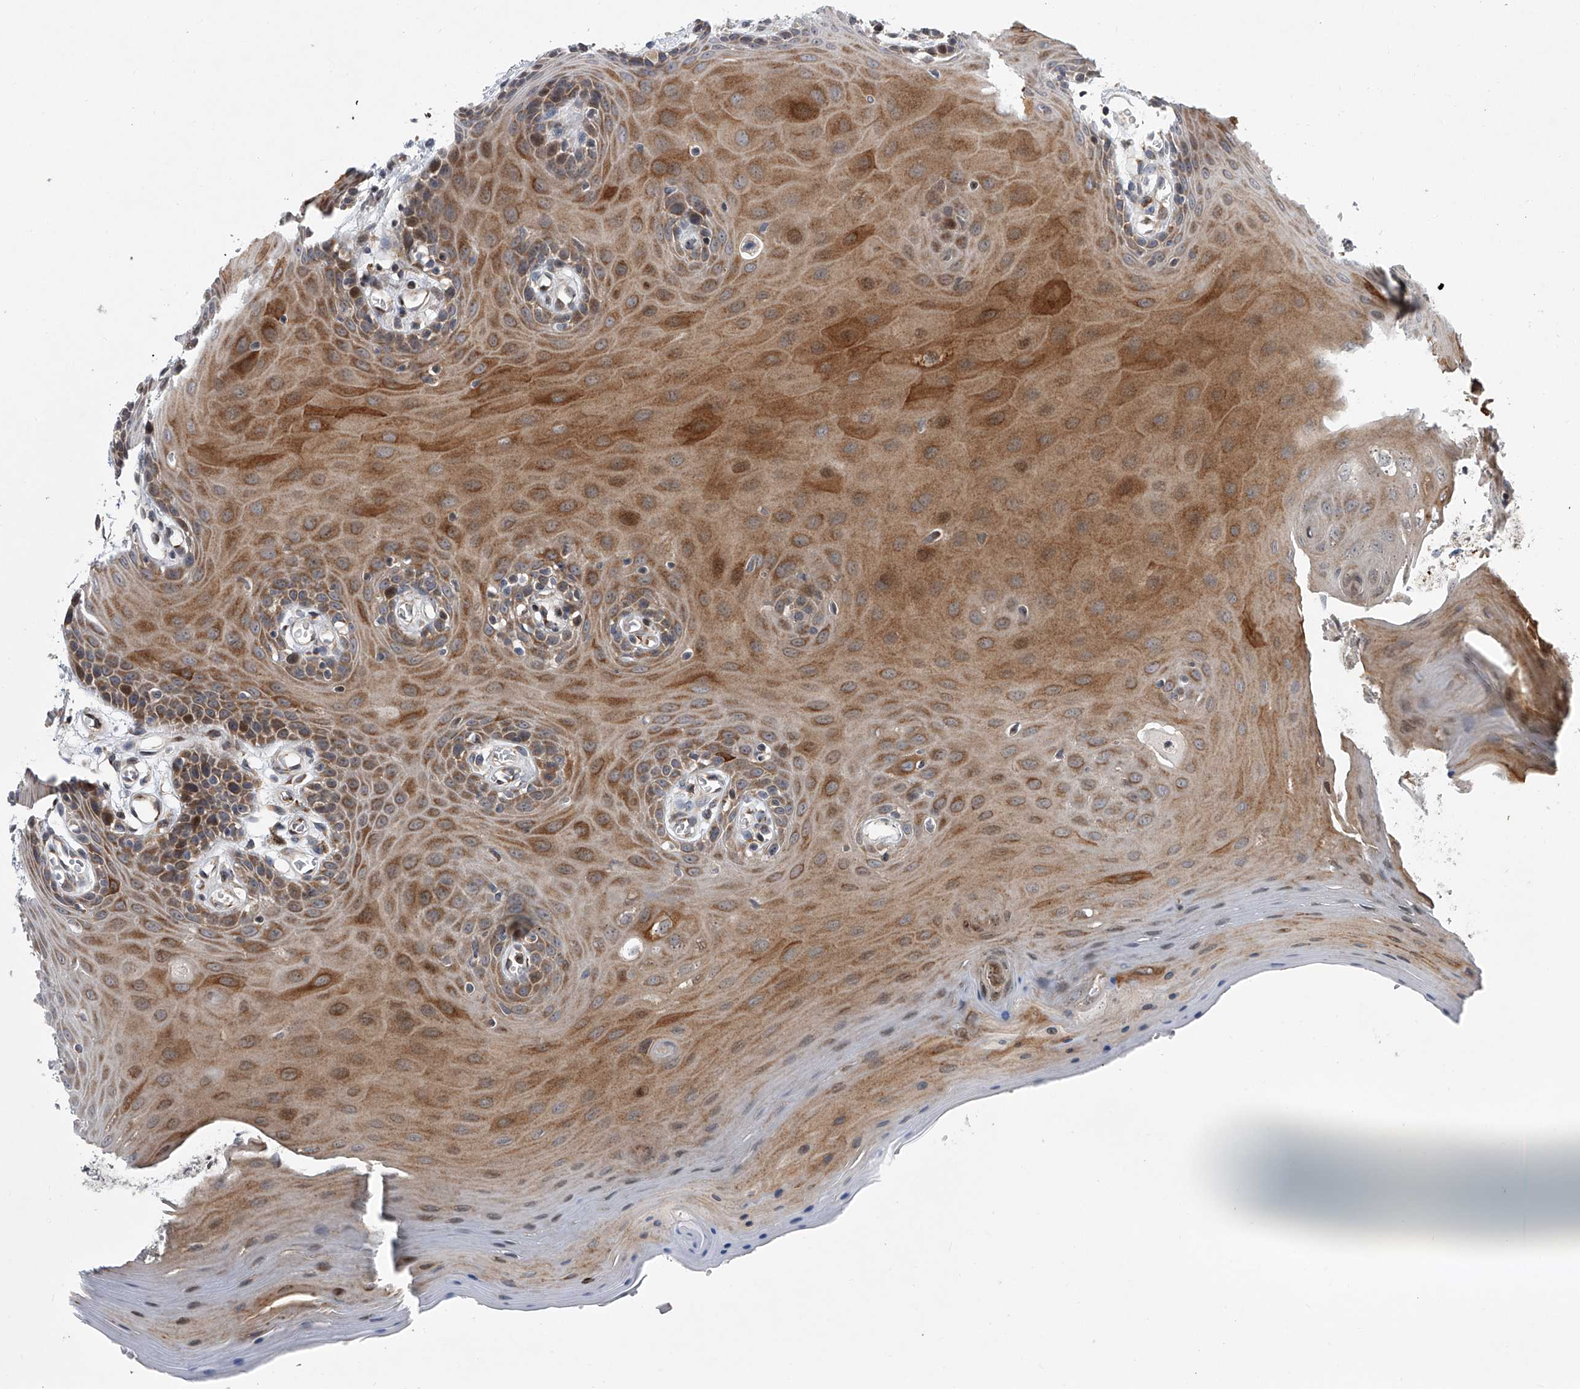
{"staining": {"intensity": "moderate", "quantity": "25%-75%", "location": "cytoplasmic/membranous"}, "tissue": "oral mucosa", "cell_type": "Squamous epithelial cells", "image_type": "normal", "snomed": [{"axis": "morphology", "description": "Normal tissue, NOS"}, {"axis": "morphology", "description": "Squamous cell carcinoma, NOS"}, {"axis": "topography", "description": "Skeletal muscle"}, {"axis": "topography", "description": "Oral tissue"}, {"axis": "topography", "description": "Salivary gland"}, {"axis": "topography", "description": "Head-Neck"}], "caption": "Immunohistochemical staining of benign oral mucosa shows moderate cytoplasmic/membranous protein staining in approximately 25%-75% of squamous epithelial cells. The staining is performed using DAB (3,3'-diaminobenzidine) brown chromogen to label protein expression. The nuclei are counter-stained blue using hematoxylin.", "gene": "DLGAP2", "patient": {"sex": "male", "age": 54}}